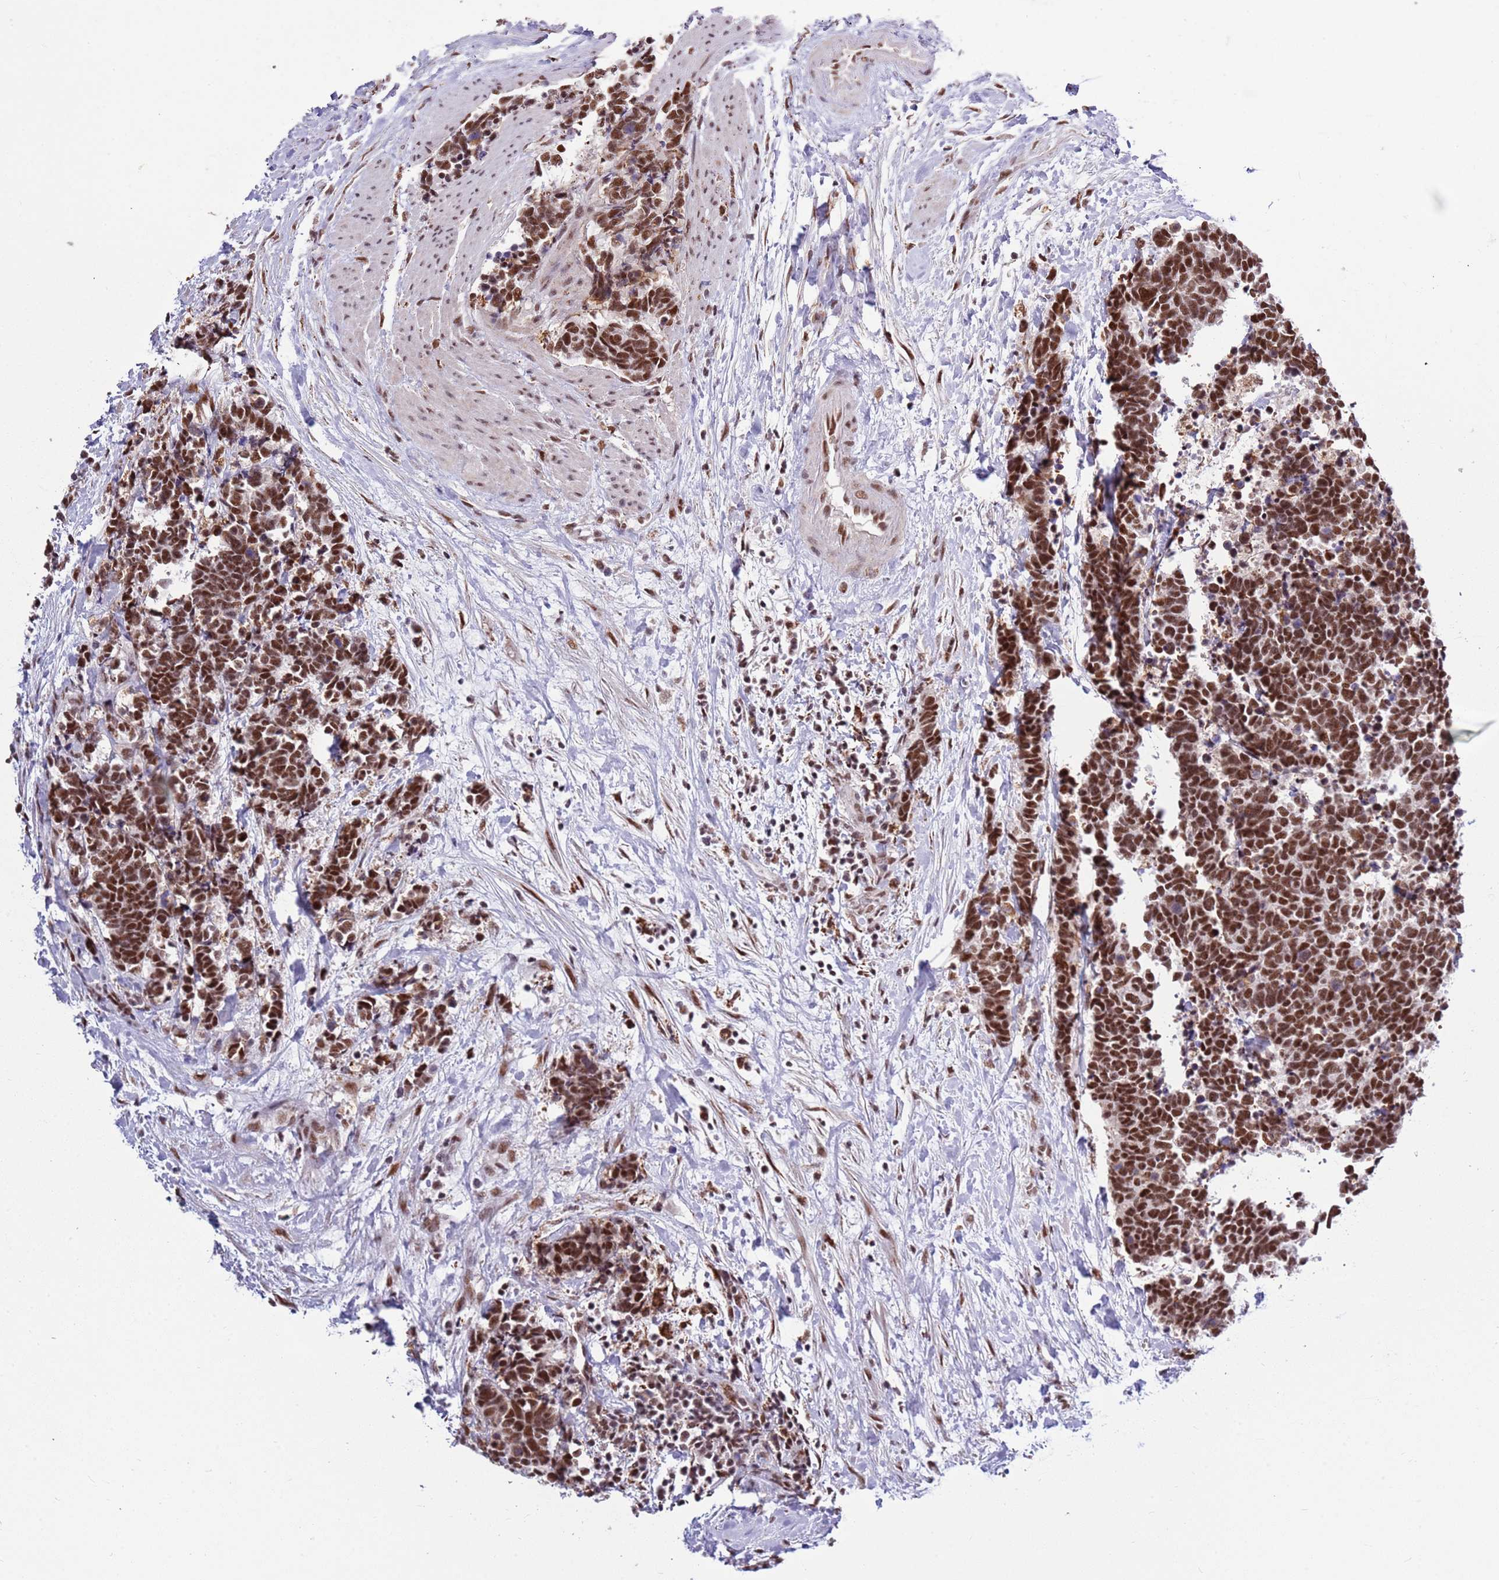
{"staining": {"intensity": "strong", "quantity": ">75%", "location": "nuclear"}, "tissue": "carcinoid", "cell_type": "Tumor cells", "image_type": "cancer", "snomed": [{"axis": "morphology", "description": "Carcinoma, NOS"}, {"axis": "morphology", "description": "Carcinoid, malignant, NOS"}, {"axis": "topography", "description": "Prostate"}], "caption": "IHC photomicrograph of neoplastic tissue: carcinoid stained using immunohistochemistry shows high levels of strong protein expression localized specifically in the nuclear of tumor cells, appearing as a nuclear brown color.", "gene": "AKAP8L", "patient": {"sex": "male", "age": 57}}